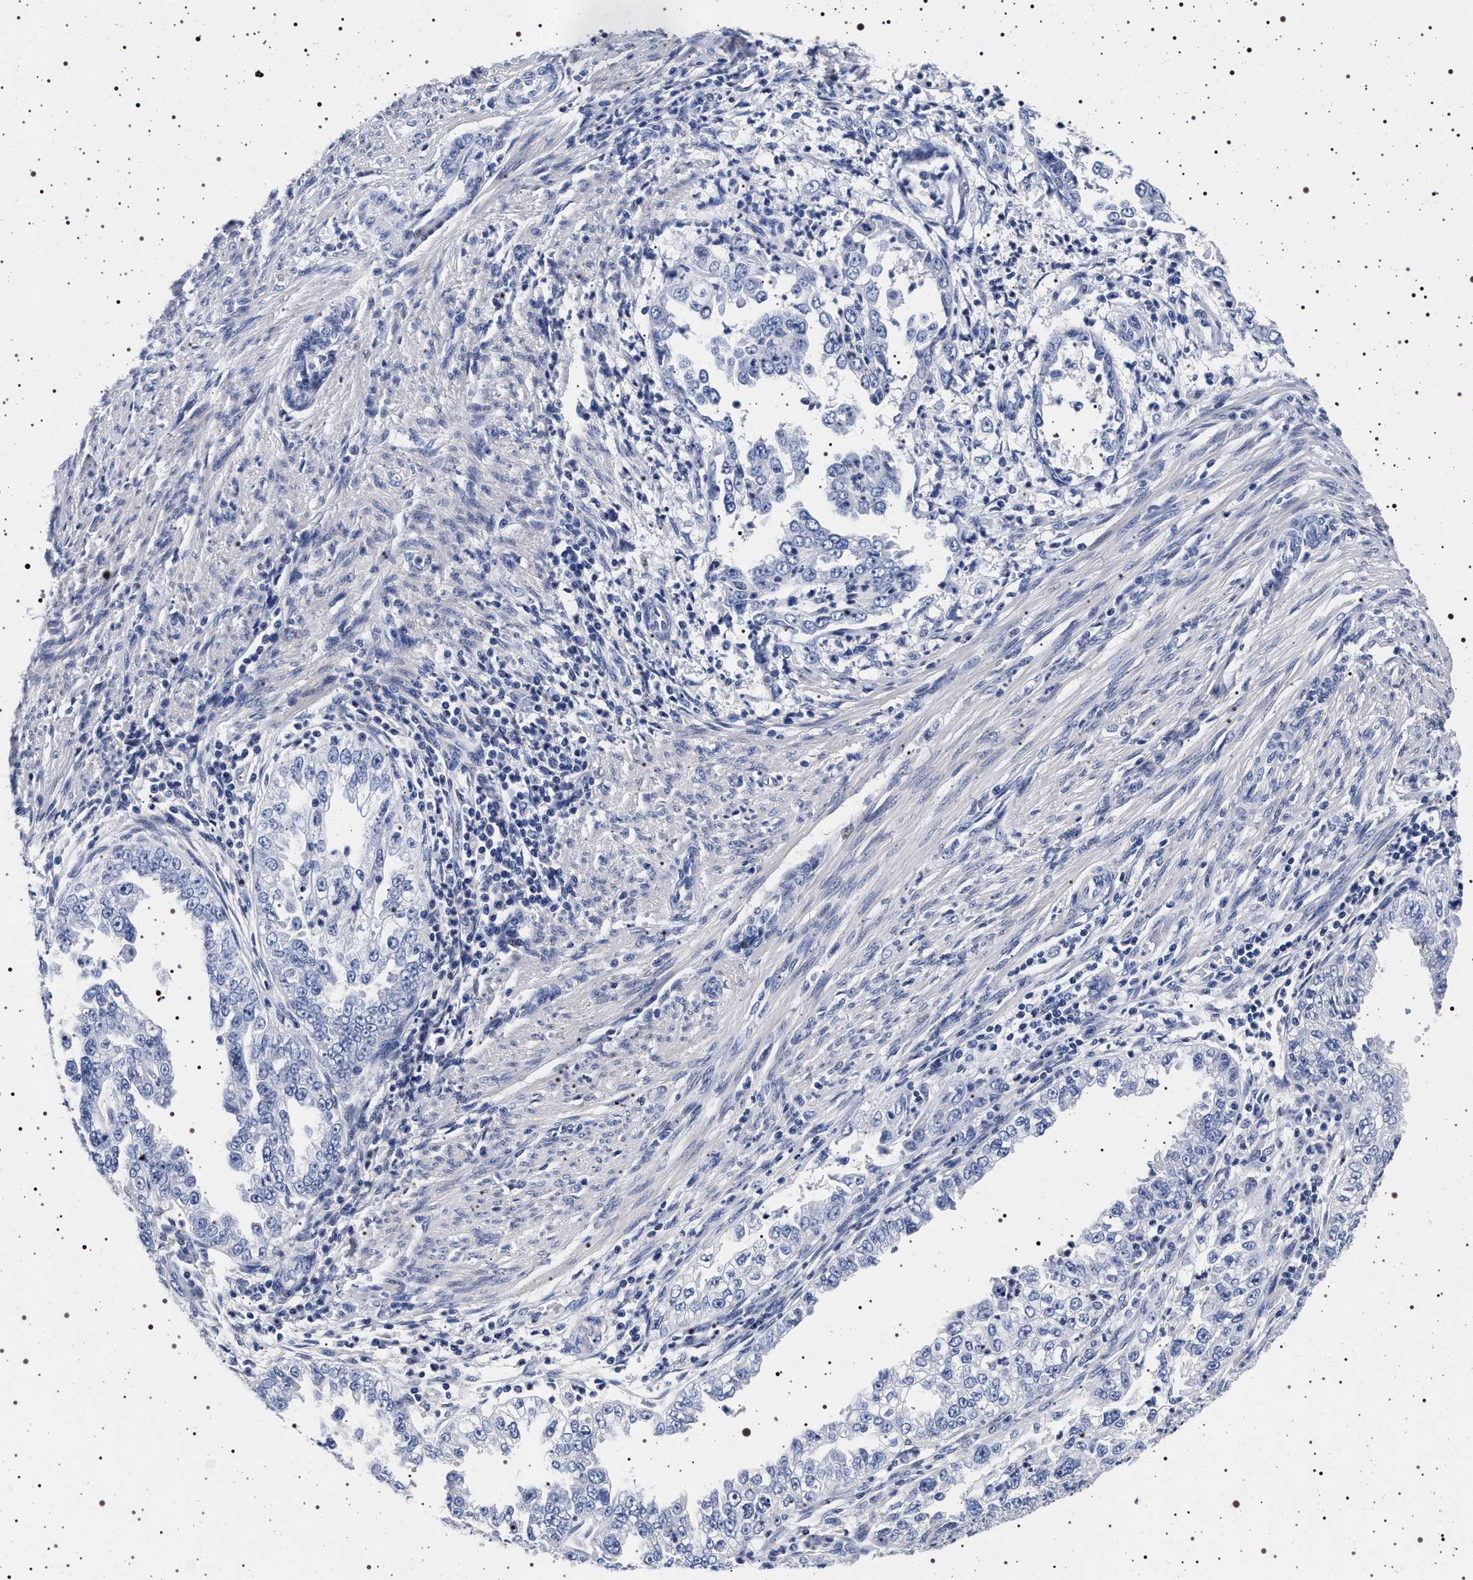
{"staining": {"intensity": "negative", "quantity": "none", "location": "none"}, "tissue": "endometrial cancer", "cell_type": "Tumor cells", "image_type": "cancer", "snomed": [{"axis": "morphology", "description": "Adenocarcinoma, NOS"}, {"axis": "topography", "description": "Endometrium"}], "caption": "IHC micrograph of adenocarcinoma (endometrial) stained for a protein (brown), which shows no expression in tumor cells.", "gene": "MAPK10", "patient": {"sex": "female", "age": 85}}